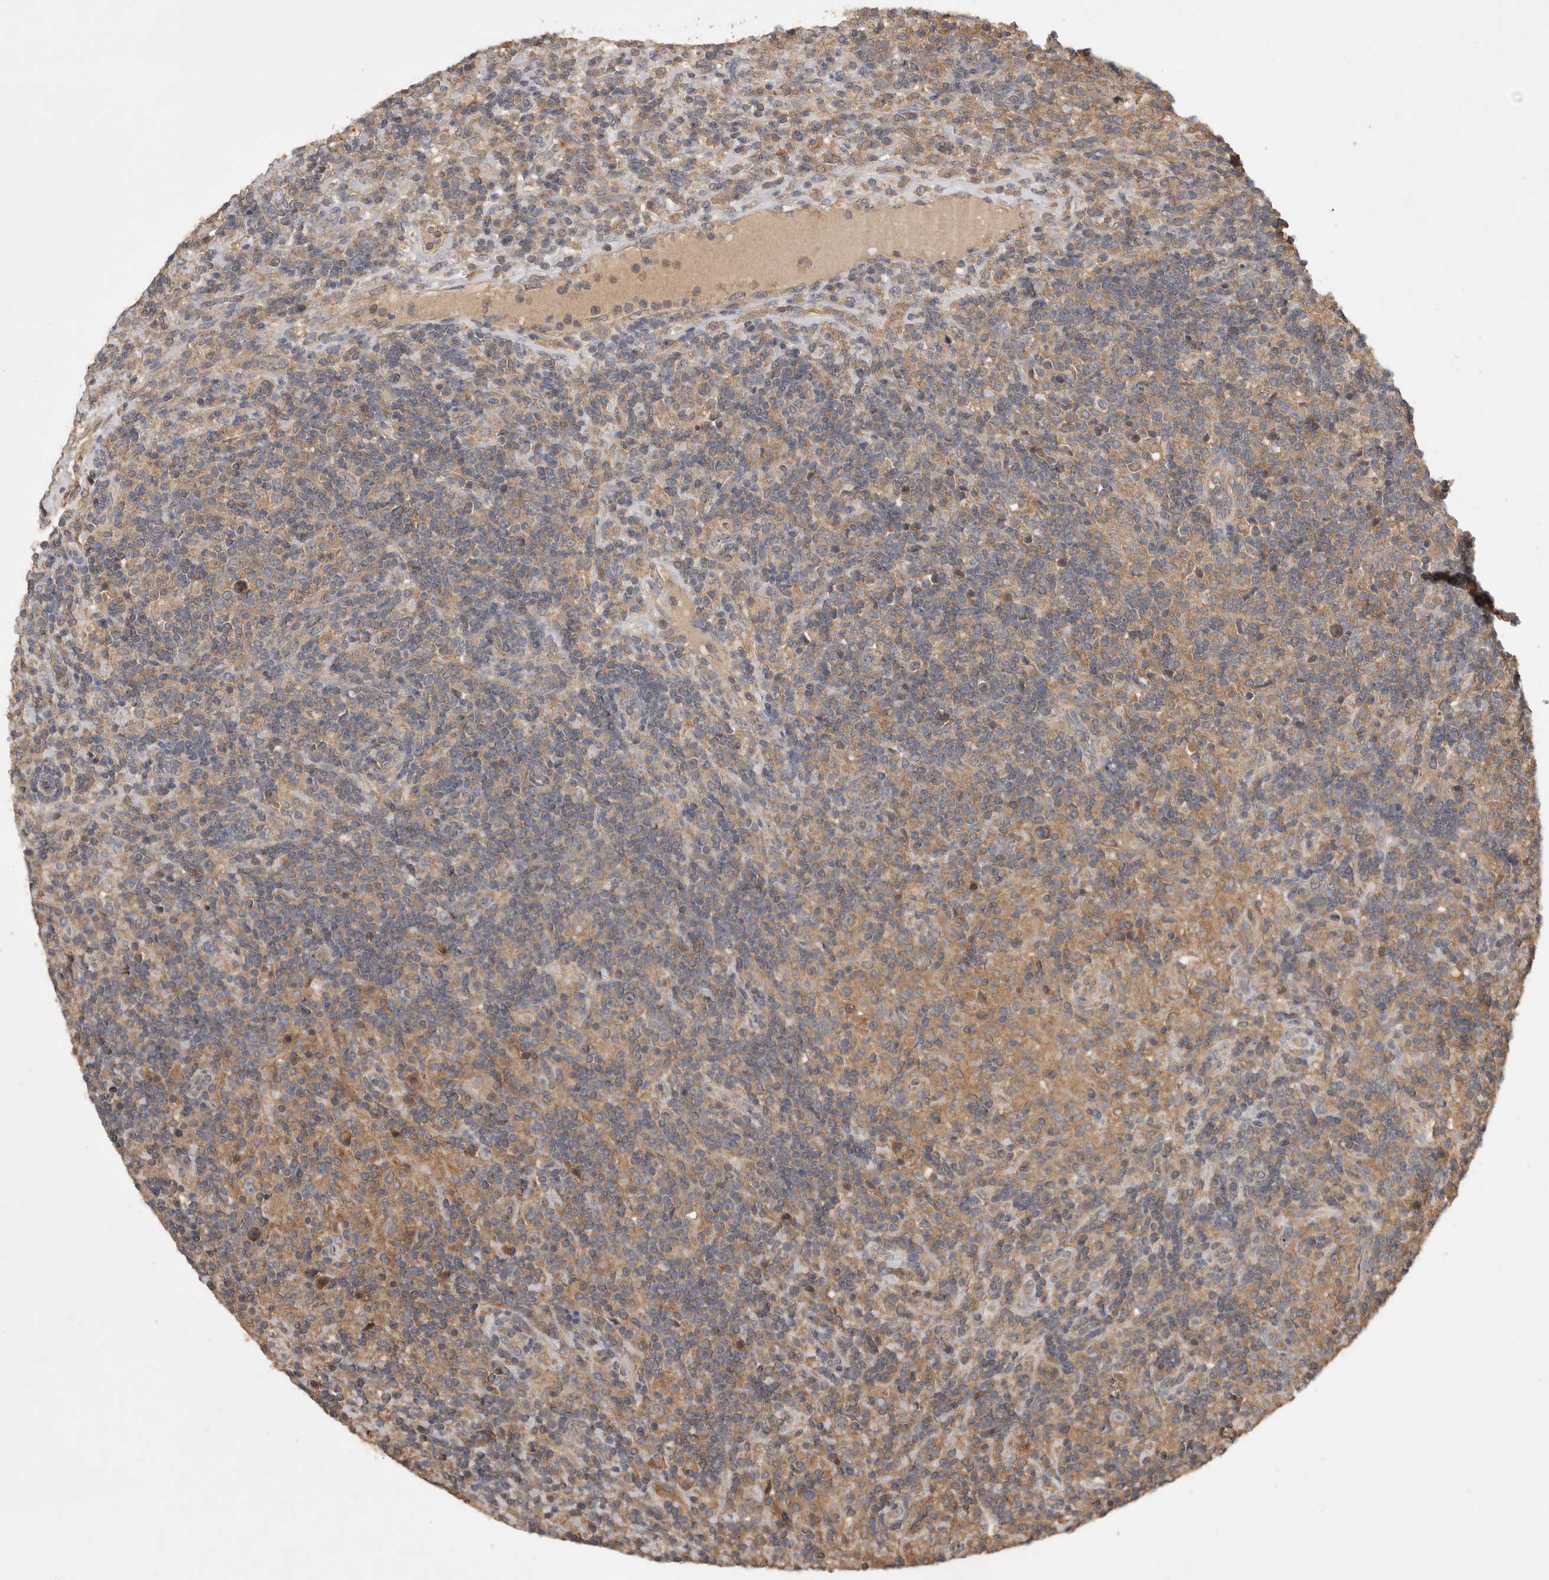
{"staining": {"intensity": "moderate", "quantity": "25%-75%", "location": "cytoplasmic/membranous"}, "tissue": "lymphoma", "cell_type": "Tumor cells", "image_type": "cancer", "snomed": [{"axis": "morphology", "description": "Hodgkin's disease, NOS"}, {"axis": "topography", "description": "Lymph node"}], "caption": "Immunohistochemical staining of human lymphoma reveals medium levels of moderate cytoplasmic/membranous protein staining in approximately 25%-75% of tumor cells.", "gene": "TRMT61B", "patient": {"sex": "male", "age": 70}}